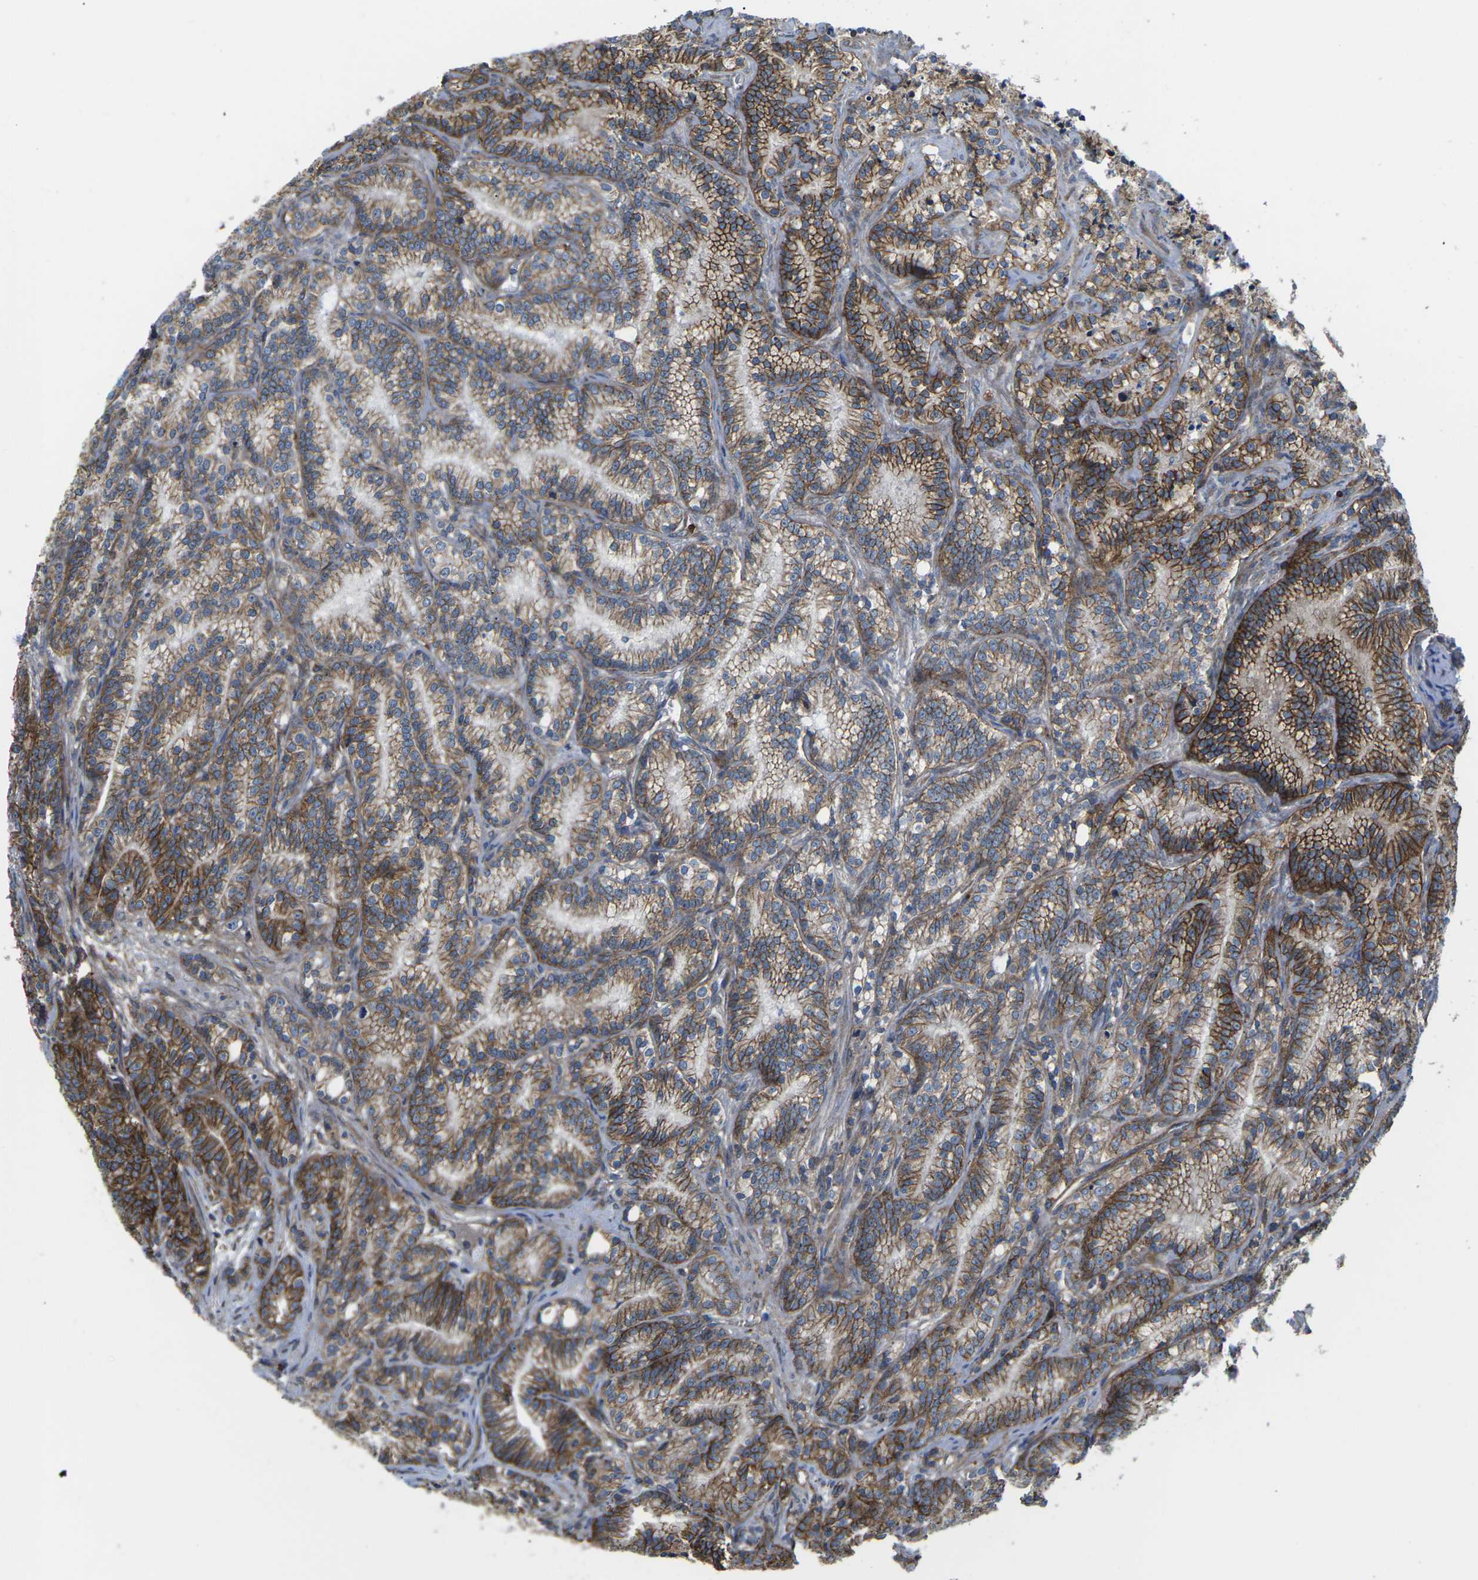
{"staining": {"intensity": "strong", "quantity": ">75%", "location": "cytoplasmic/membranous"}, "tissue": "prostate cancer", "cell_type": "Tumor cells", "image_type": "cancer", "snomed": [{"axis": "morphology", "description": "Adenocarcinoma, Low grade"}, {"axis": "topography", "description": "Prostate"}], "caption": "Protein expression analysis of human prostate cancer (low-grade adenocarcinoma) reveals strong cytoplasmic/membranous expression in approximately >75% of tumor cells.", "gene": "DLG1", "patient": {"sex": "male", "age": 89}}